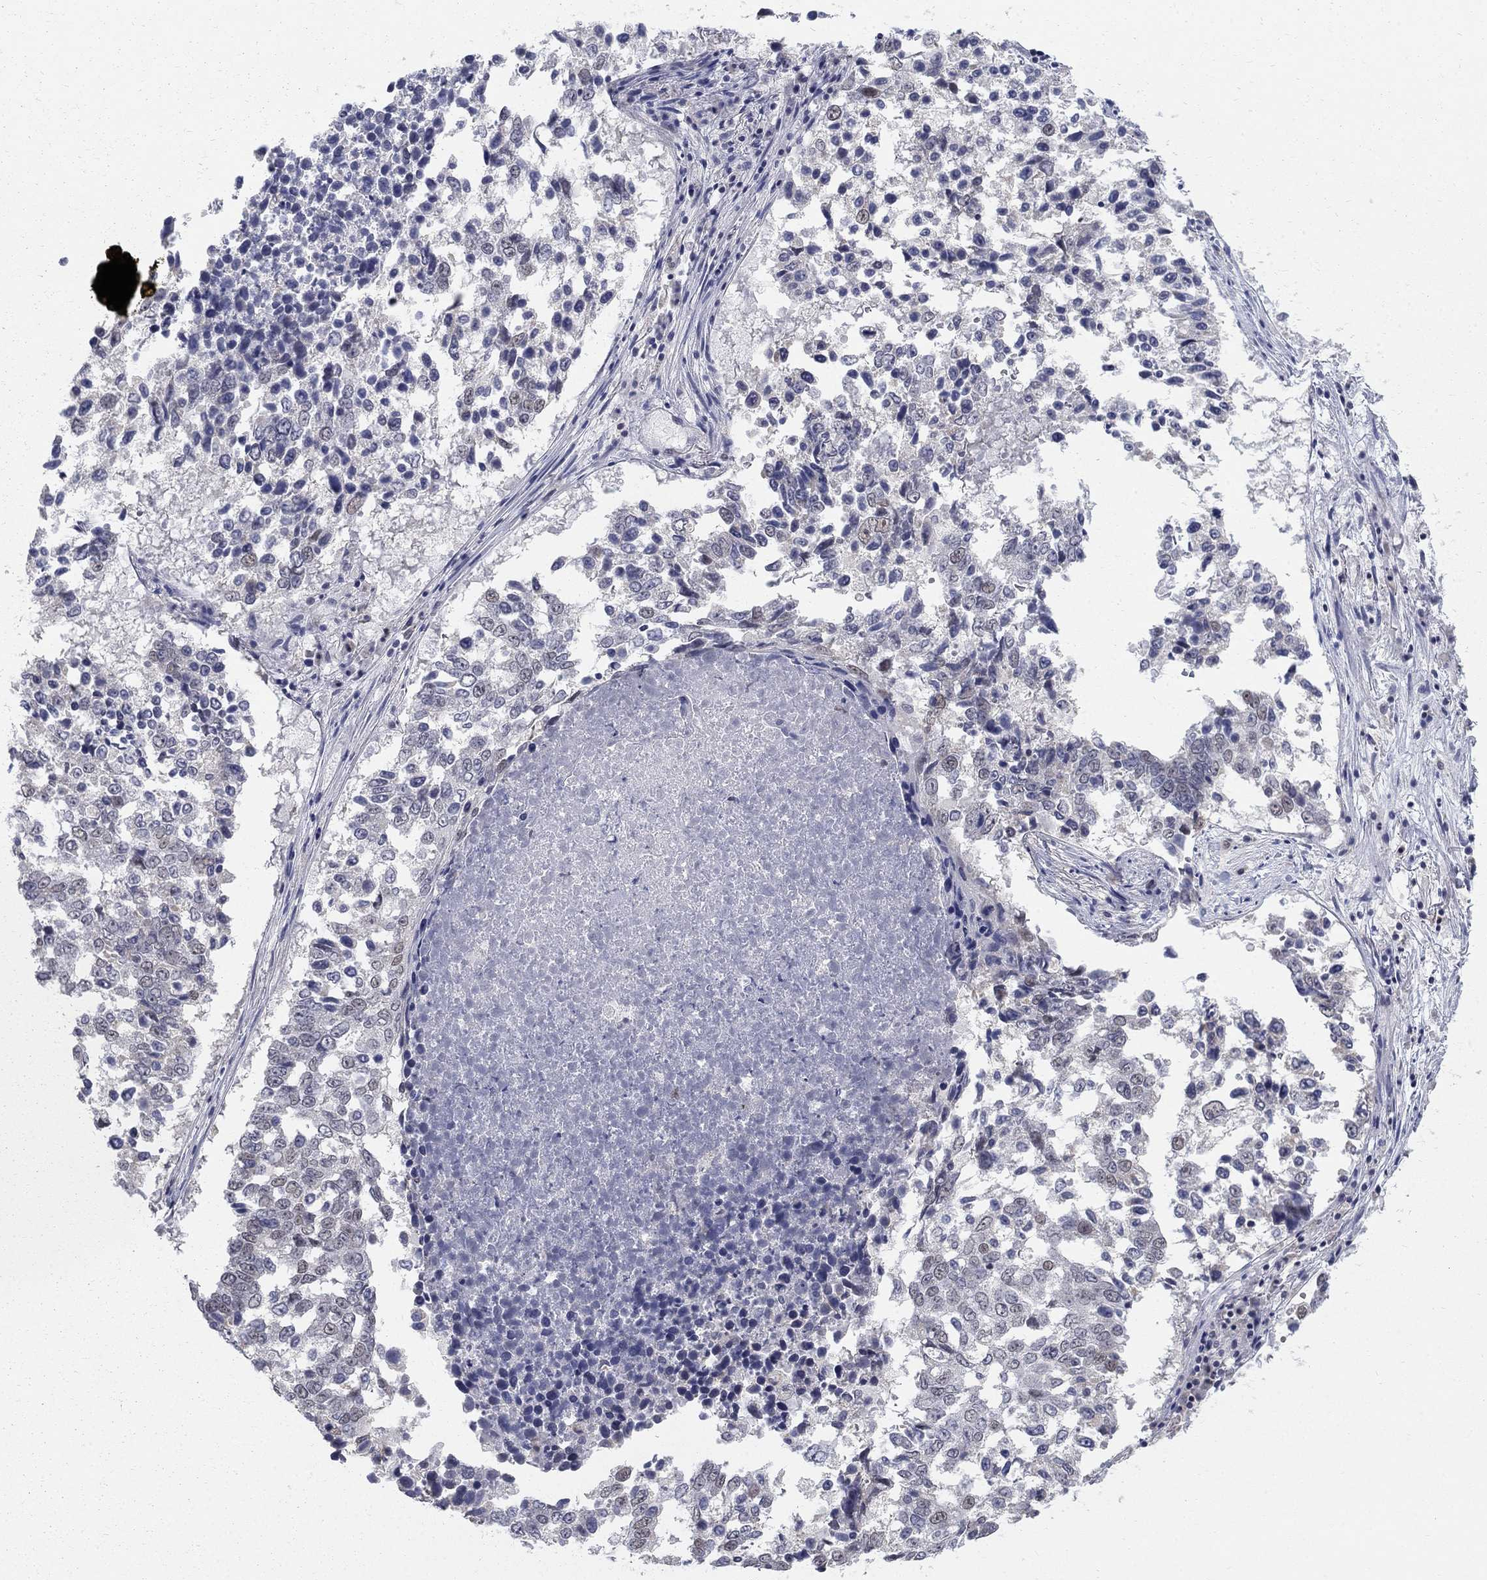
{"staining": {"intensity": "moderate", "quantity": "<25%", "location": "nuclear"}, "tissue": "lung cancer", "cell_type": "Tumor cells", "image_type": "cancer", "snomed": [{"axis": "morphology", "description": "Squamous cell carcinoma, NOS"}, {"axis": "topography", "description": "Lung"}], "caption": "Moderate nuclear protein positivity is present in approximately <25% of tumor cells in squamous cell carcinoma (lung). (DAB = brown stain, brightfield microscopy at high magnification).", "gene": "GCFC2", "patient": {"sex": "male", "age": 82}}